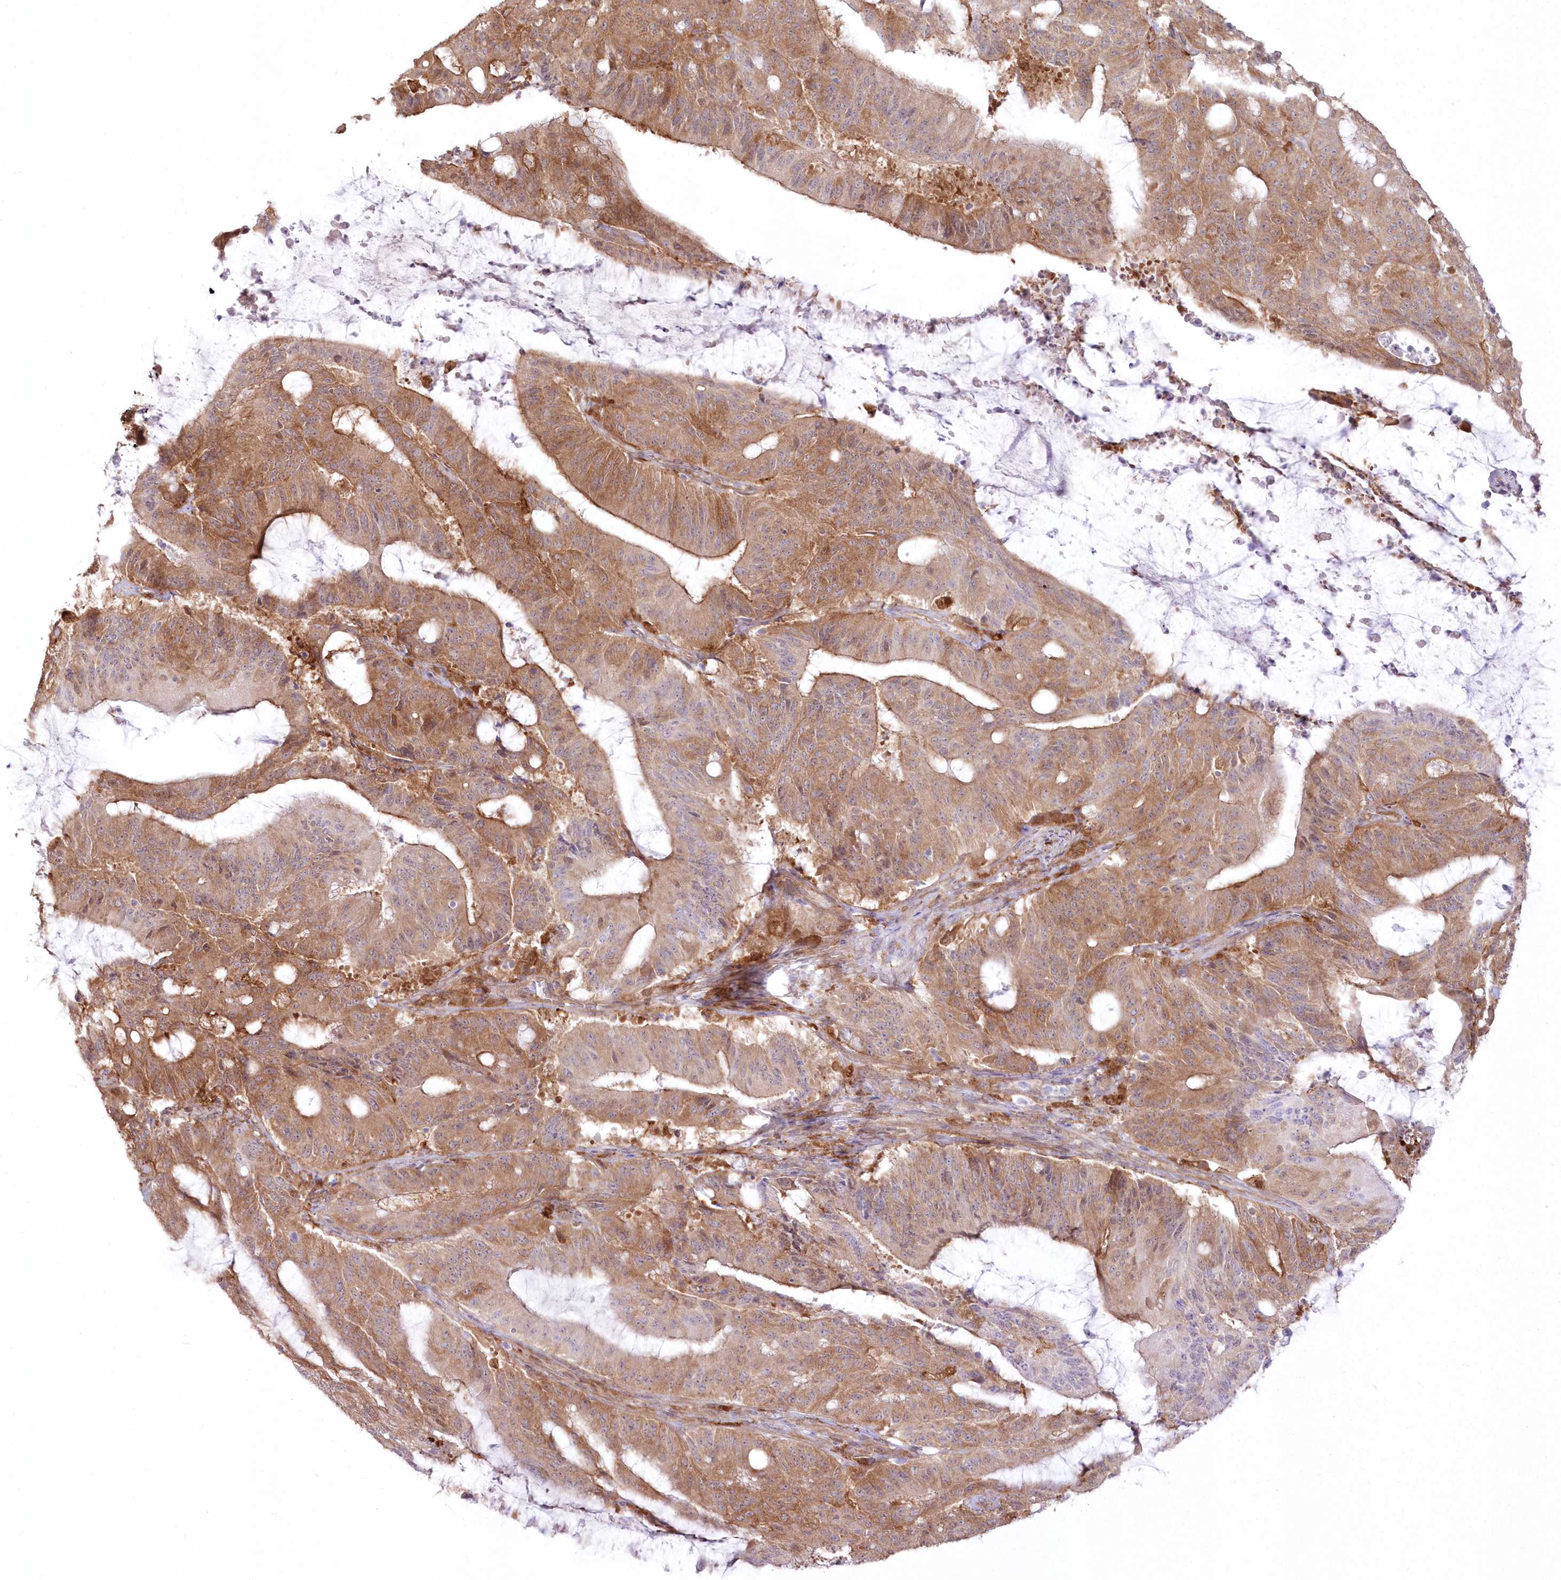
{"staining": {"intensity": "moderate", "quantity": ">75%", "location": "cytoplasmic/membranous"}, "tissue": "liver cancer", "cell_type": "Tumor cells", "image_type": "cancer", "snomed": [{"axis": "morphology", "description": "Normal tissue, NOS"}, {"axis": "morphology", "description": "Cholangiocarcinoma"}, {"axis": "topography", "description": "Liver"}, {"axis": "topography", "description": "Peripheral nerve tissue"}], "caption": "Immunohistochemical staining of cholangiocarcinoma (liver) reveals medium levels of moderate cytoplasmic/membranous positivity in approximately >75% of tumor cells.", "gene": "SH3PXD2B", "patient": {"sex": "female", "age": 73}}